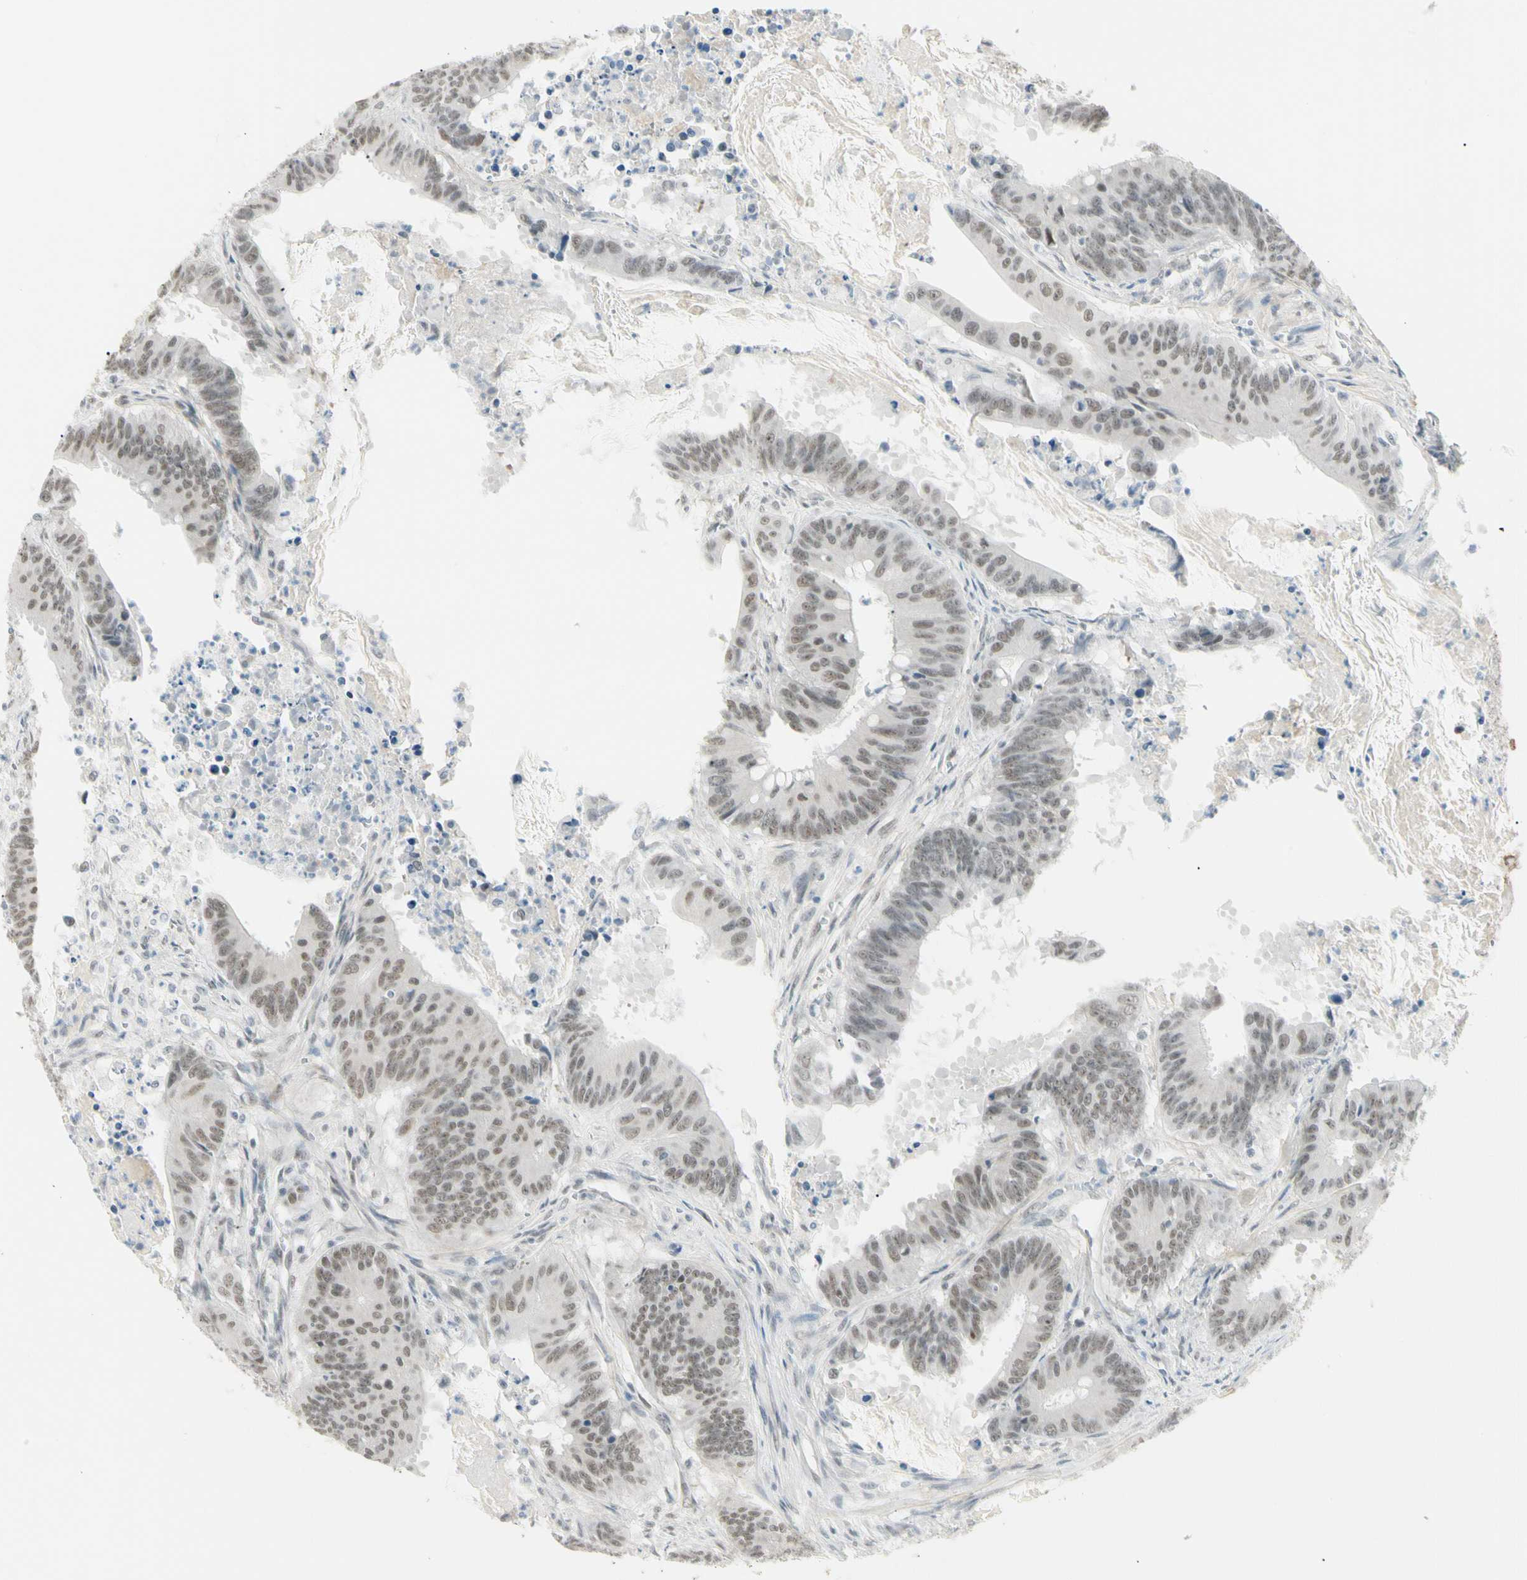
{"staining": {"intensity": "weak", "quantity": ">75%", "location": "nuclear"}, "tissue": "colorectal cancer", "cell_type": "Tumor cells", "image_type": "cancer", "snomed": [{"axis": "morphology", "description": "Adenocarcinoma, NOS"}, {"axis": "topography", "description": "Colon"}], "caption": "A low amount of weak nuclear positivity is identified in approximately >75% of tumor cells in colorectal cancer tissue. The staining was performed using DAB to visualize the protein expression in brown, while the nuclei were stained in blue with hematoxylin (Magnification: 20x).", "gene": "ASPN", "patient": {"sex": "male", "age": 45}}